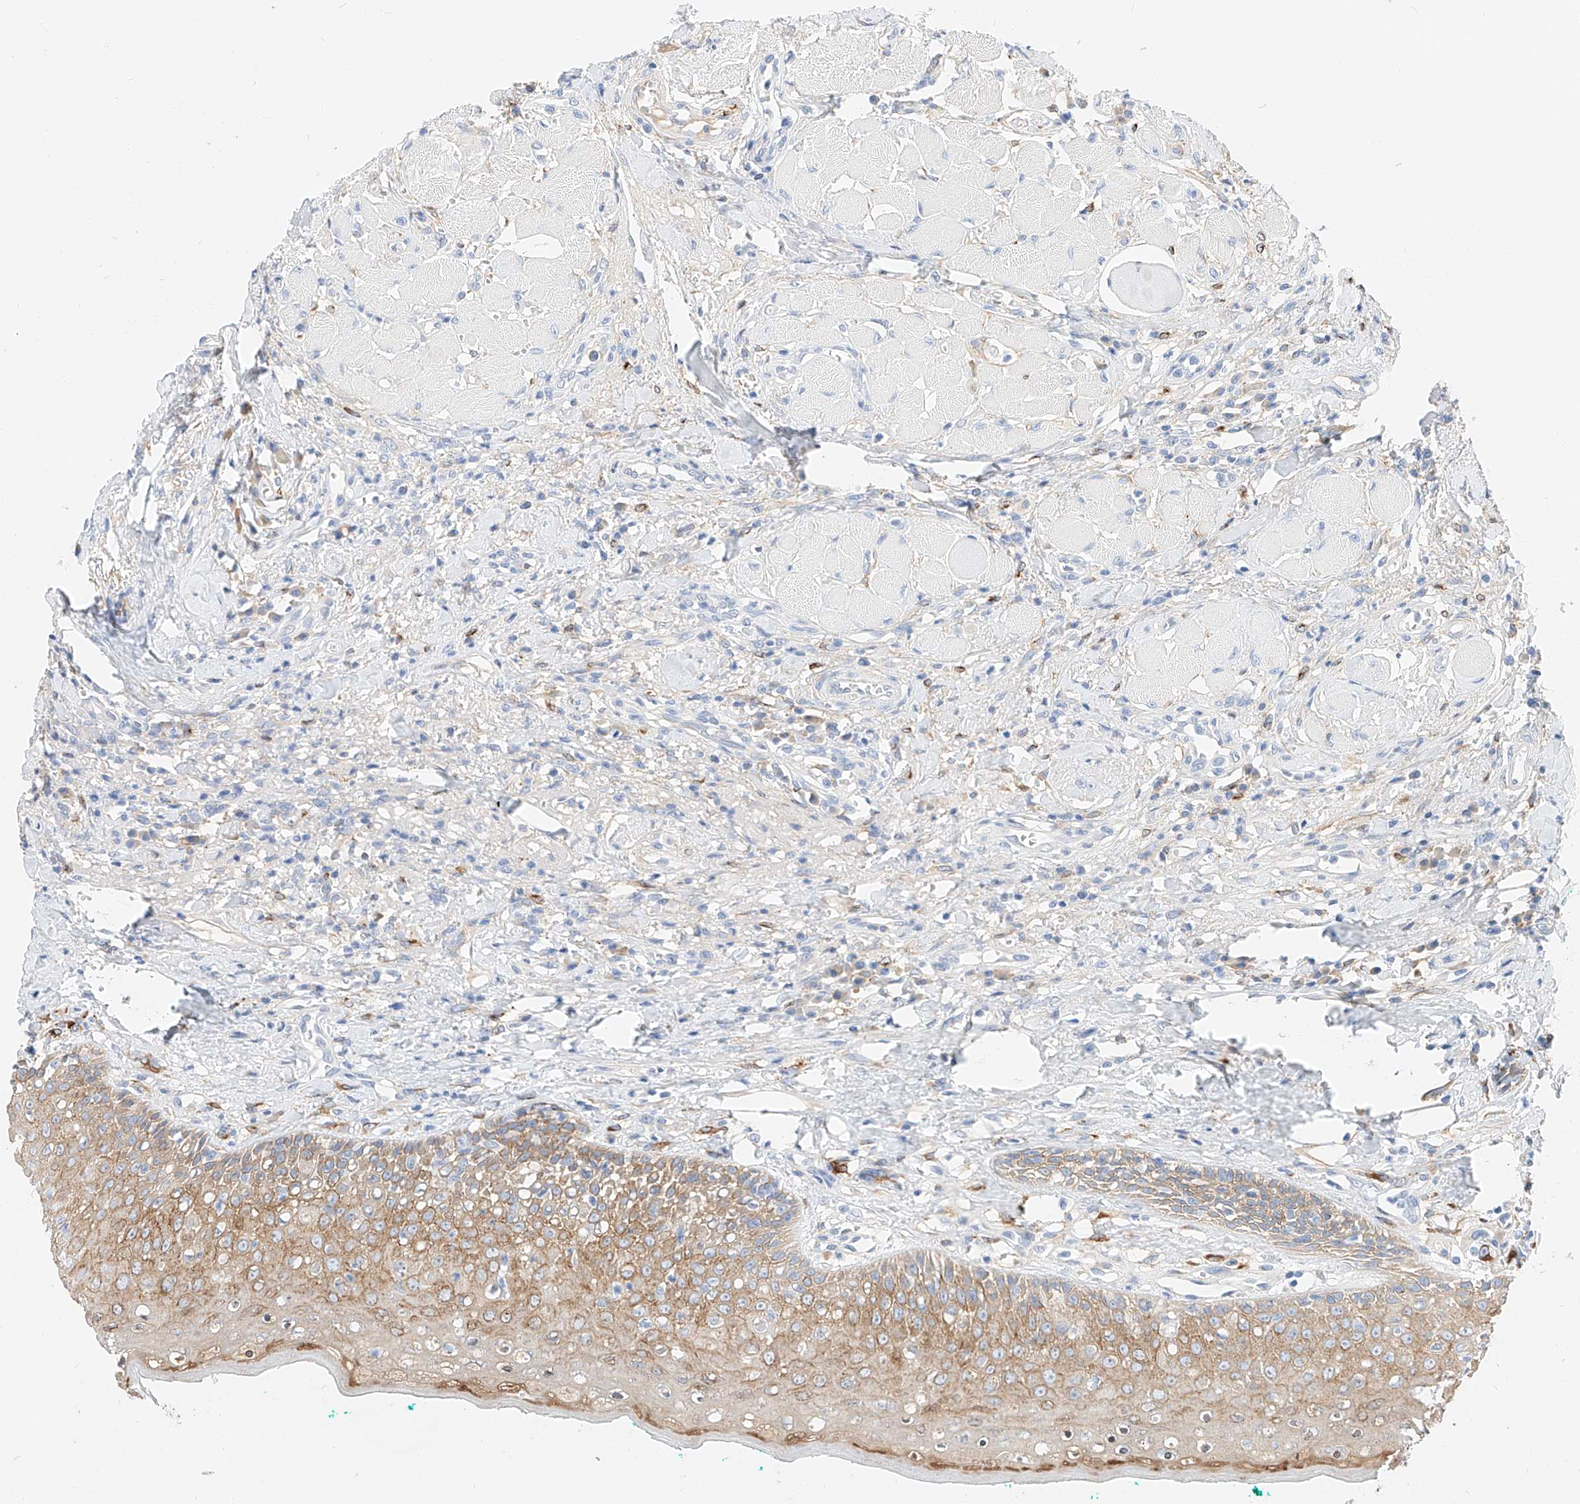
{"staining": {"intensity": "moderate", "quantity": ">75%", "location": "cytoplasmic/membranous"}, "tissue": "oral mucosa", "cell_type": "Squamous epithelial cells", "image_type": "normal", "snomed": [{"axis": "morphology", "description": "Normal tissue, NOS"}, {"axis": "topography", "description": "Oral tissue"}], "caption": "Oral mucosa stained with a brown dye demonstrates moderate cytoplasmic/membranous positive expression in approximately >75% of squamous epithelial cells.", "gene": "MAP7", "patient": {"sex": "female", "age": 70}}